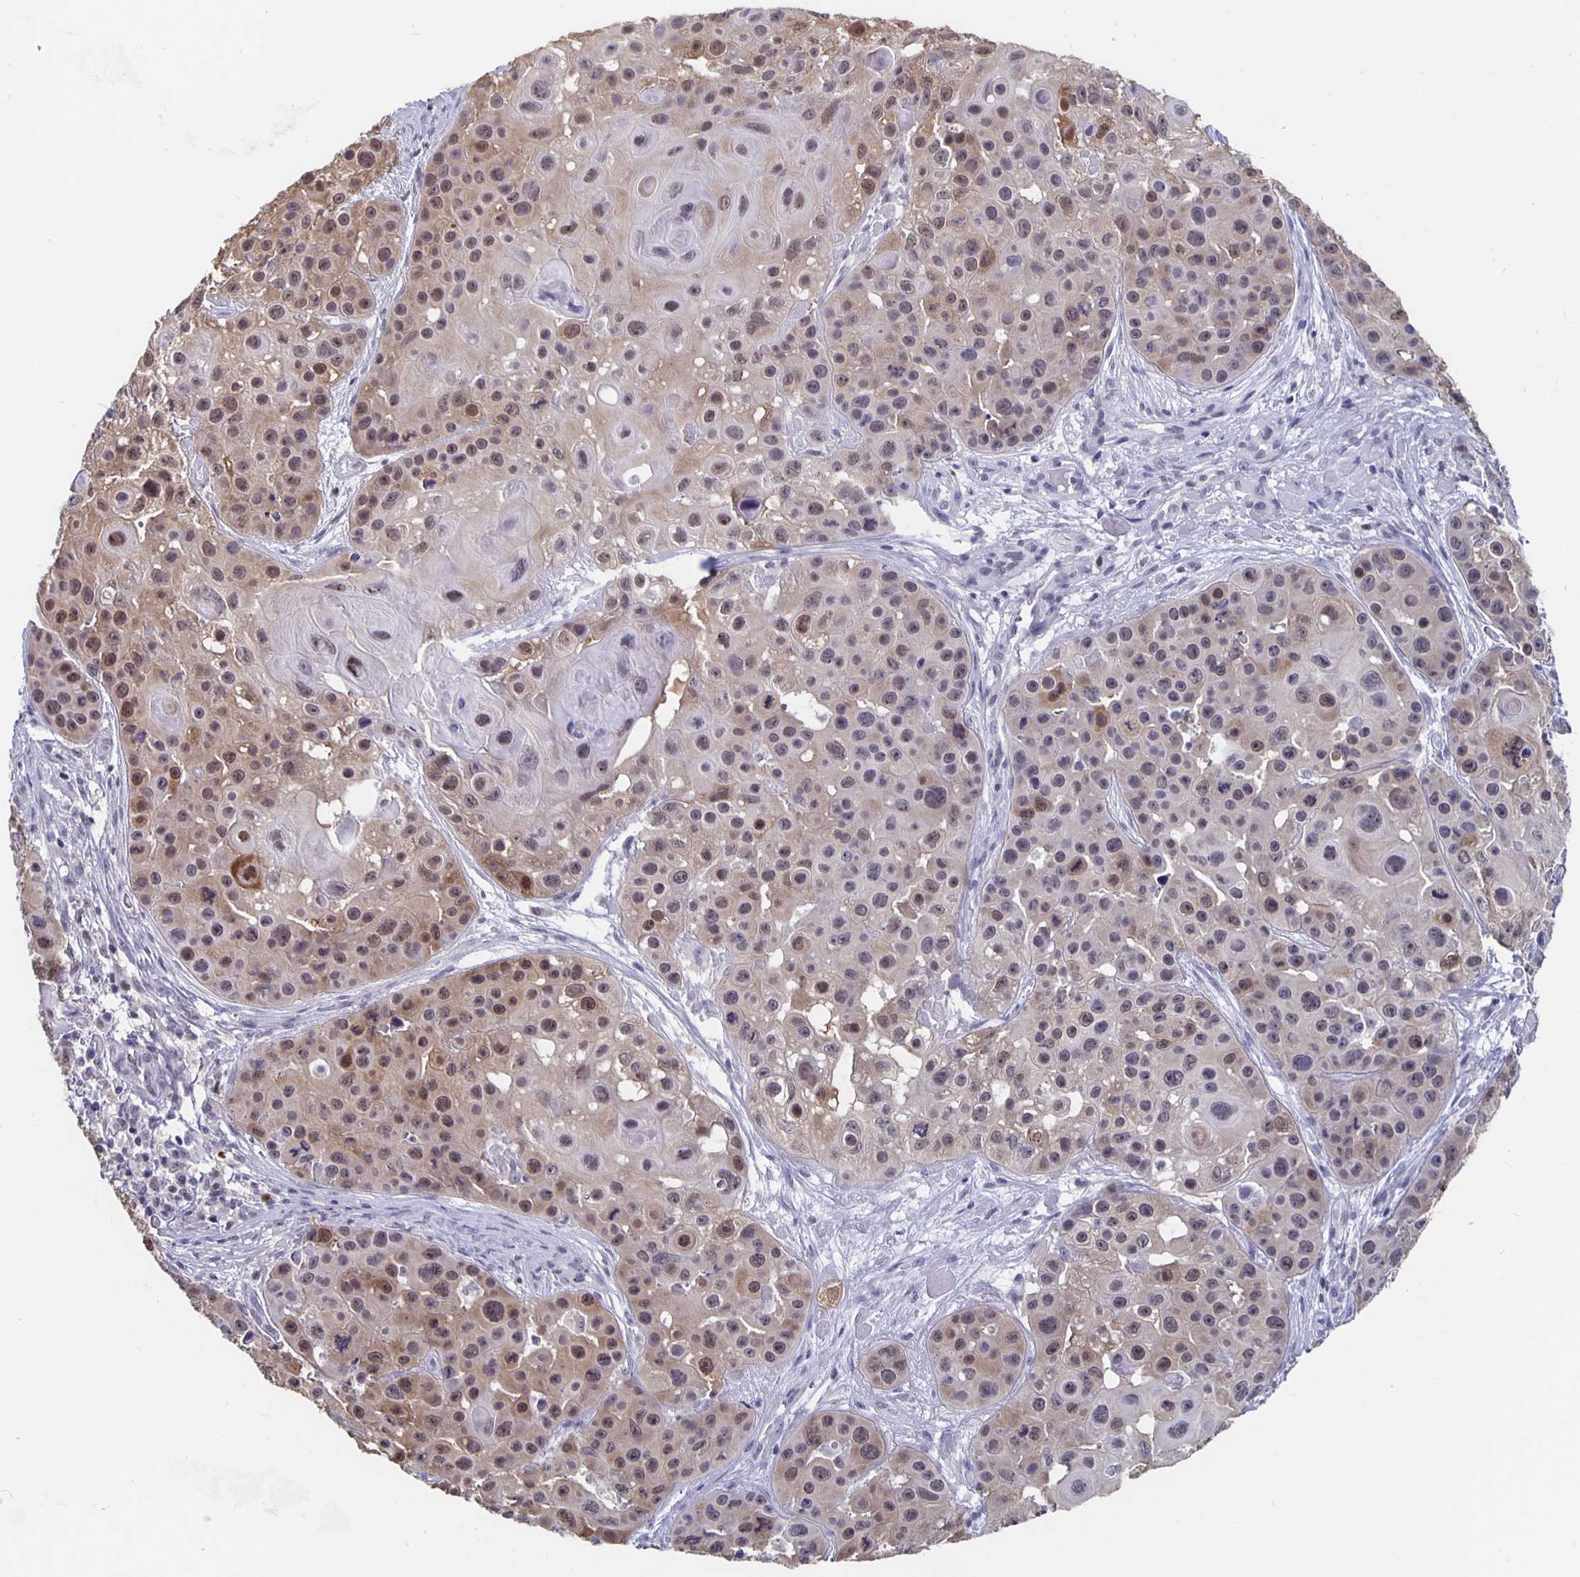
{"staining": {"intensity": "moderate", "quantity": ">75%", "location": "cytoplasmic/membranous,nuclear"}, "tissue": "skin cancer", "cell_type": "Tumor cells", "image_type": "cancer", "snomed": [{"axis": "morphology", "description": "Squamous cell carcinoma, NOS"}, {"axis": "topography", "description": "Skin"}], "caption": "There is medium levels of moderate cytoplasmic/membranous and nuclear staining in tumor cells of skin squamous cell carcinoma, as demonstrated by immunohistochemical staining (brown color).", "gene": "ZNF691", "patient": {"sex": "male", "age": 92}}